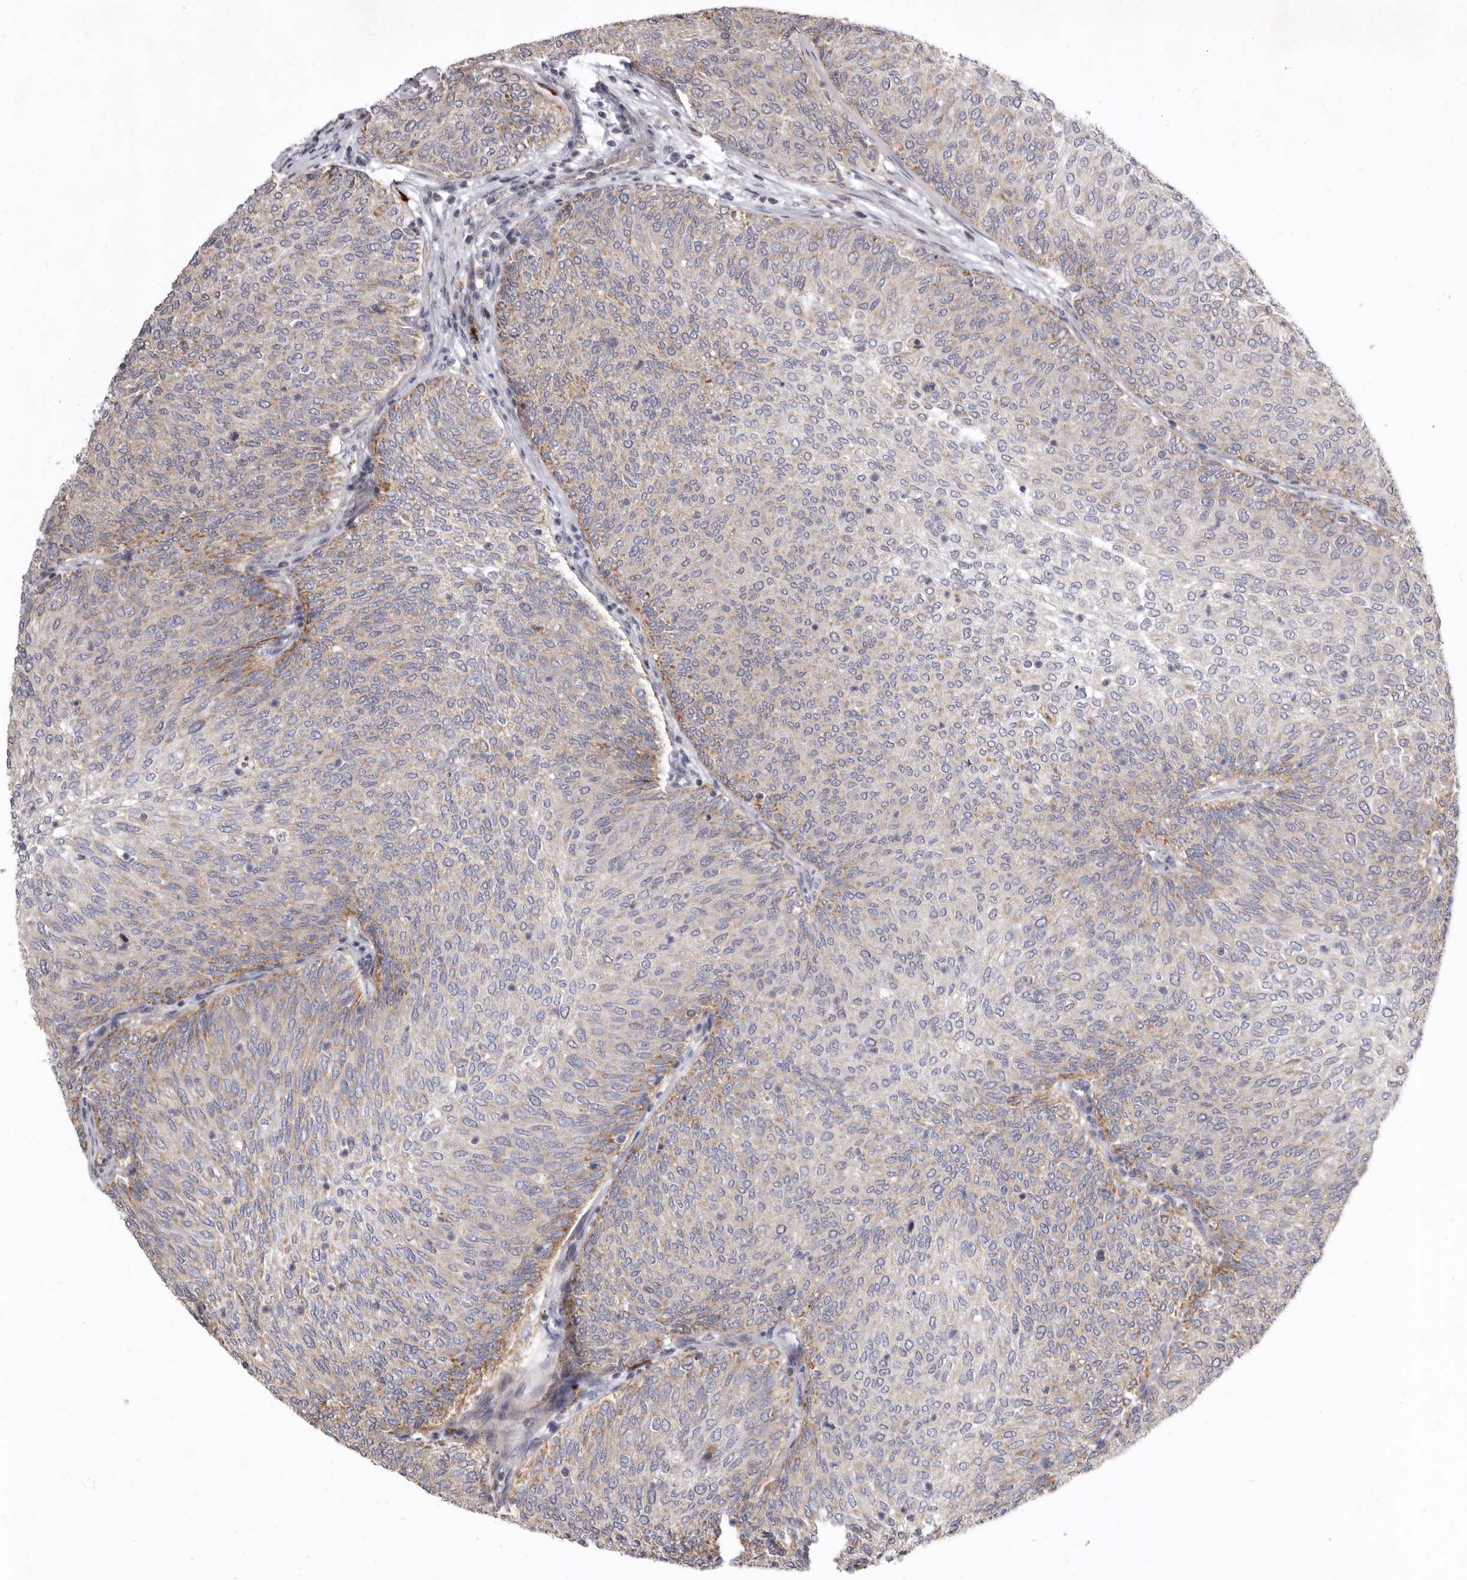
{"staining": {"intensity": "weak", "quantity": "<25%", "location": "cytoplasmic/membranous"}, "tissue": "urothelial cancer", "cell_type": "Tumor cells", "image_type": "cancer", "snomed": [{"axis": "morphology", "description": "Urothelial carcinoma, Low grade"}, {"axis": "topography", "description": "Urinary bladder"}], "caption": "Immunohistochemical staining of human urothelial cancer displays no significant expression in tumor cells.", "gene": "SMC4", "patient": {"sex": "female", "age": 79}}